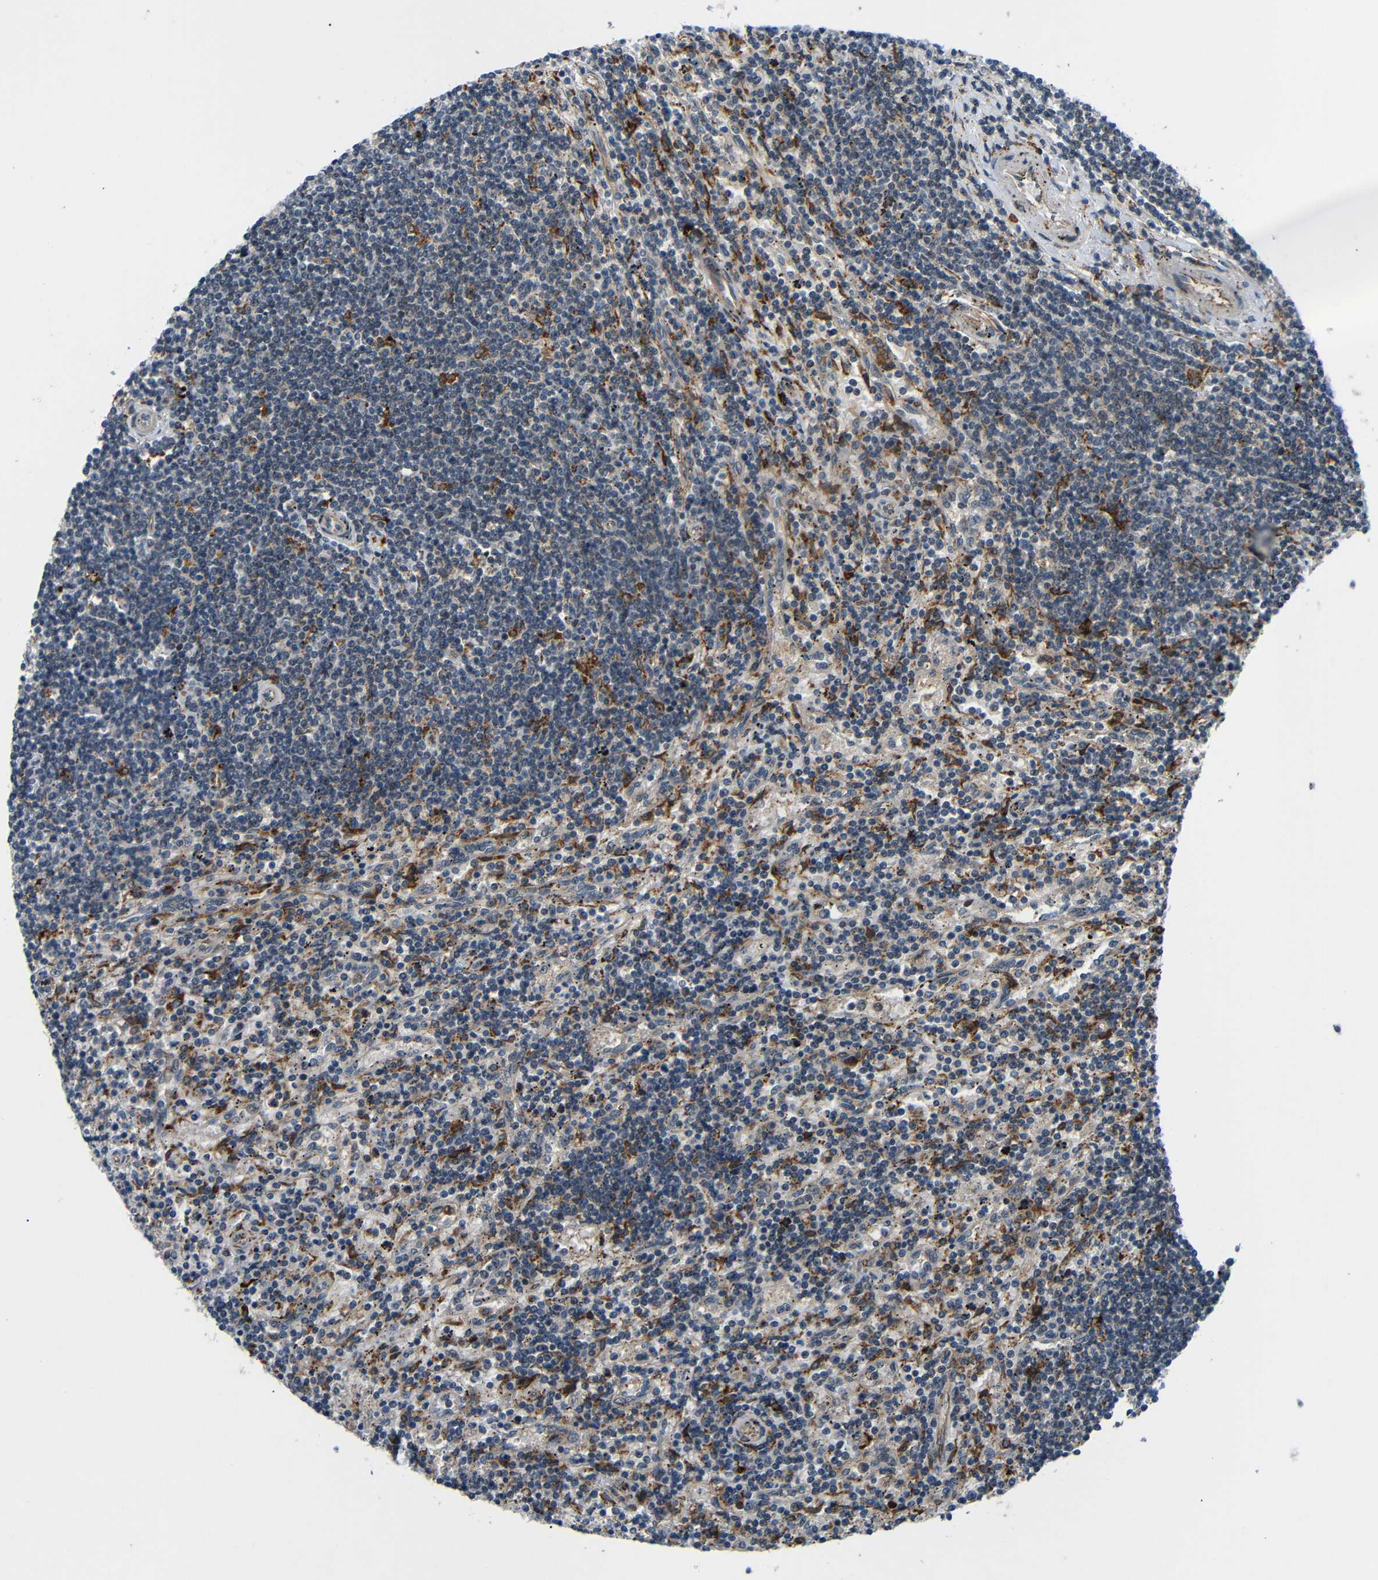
{"staining": {"intensity": "negative", "quantity": "none", "location": "none"}, "tissue": "lymphoma", "cell_type": "Tumor cells", "image_type": "cancer", "snomed": [{"axis": "morphology", "description": "Malignant lymphoma, non-Hodgkin's type, Low grade"}, {"axis": "topography", "description": "Spleen"}], "caption": "An IHC image of low-grade malignant lymphoma, non-Hodgkin's type is shown. There is no staining in tumor cells of low-grade malignant lymphoma, non-Hodgkin's type.", "gene": "SYDE1", "patient": {"sex": "male", "age": 76}}